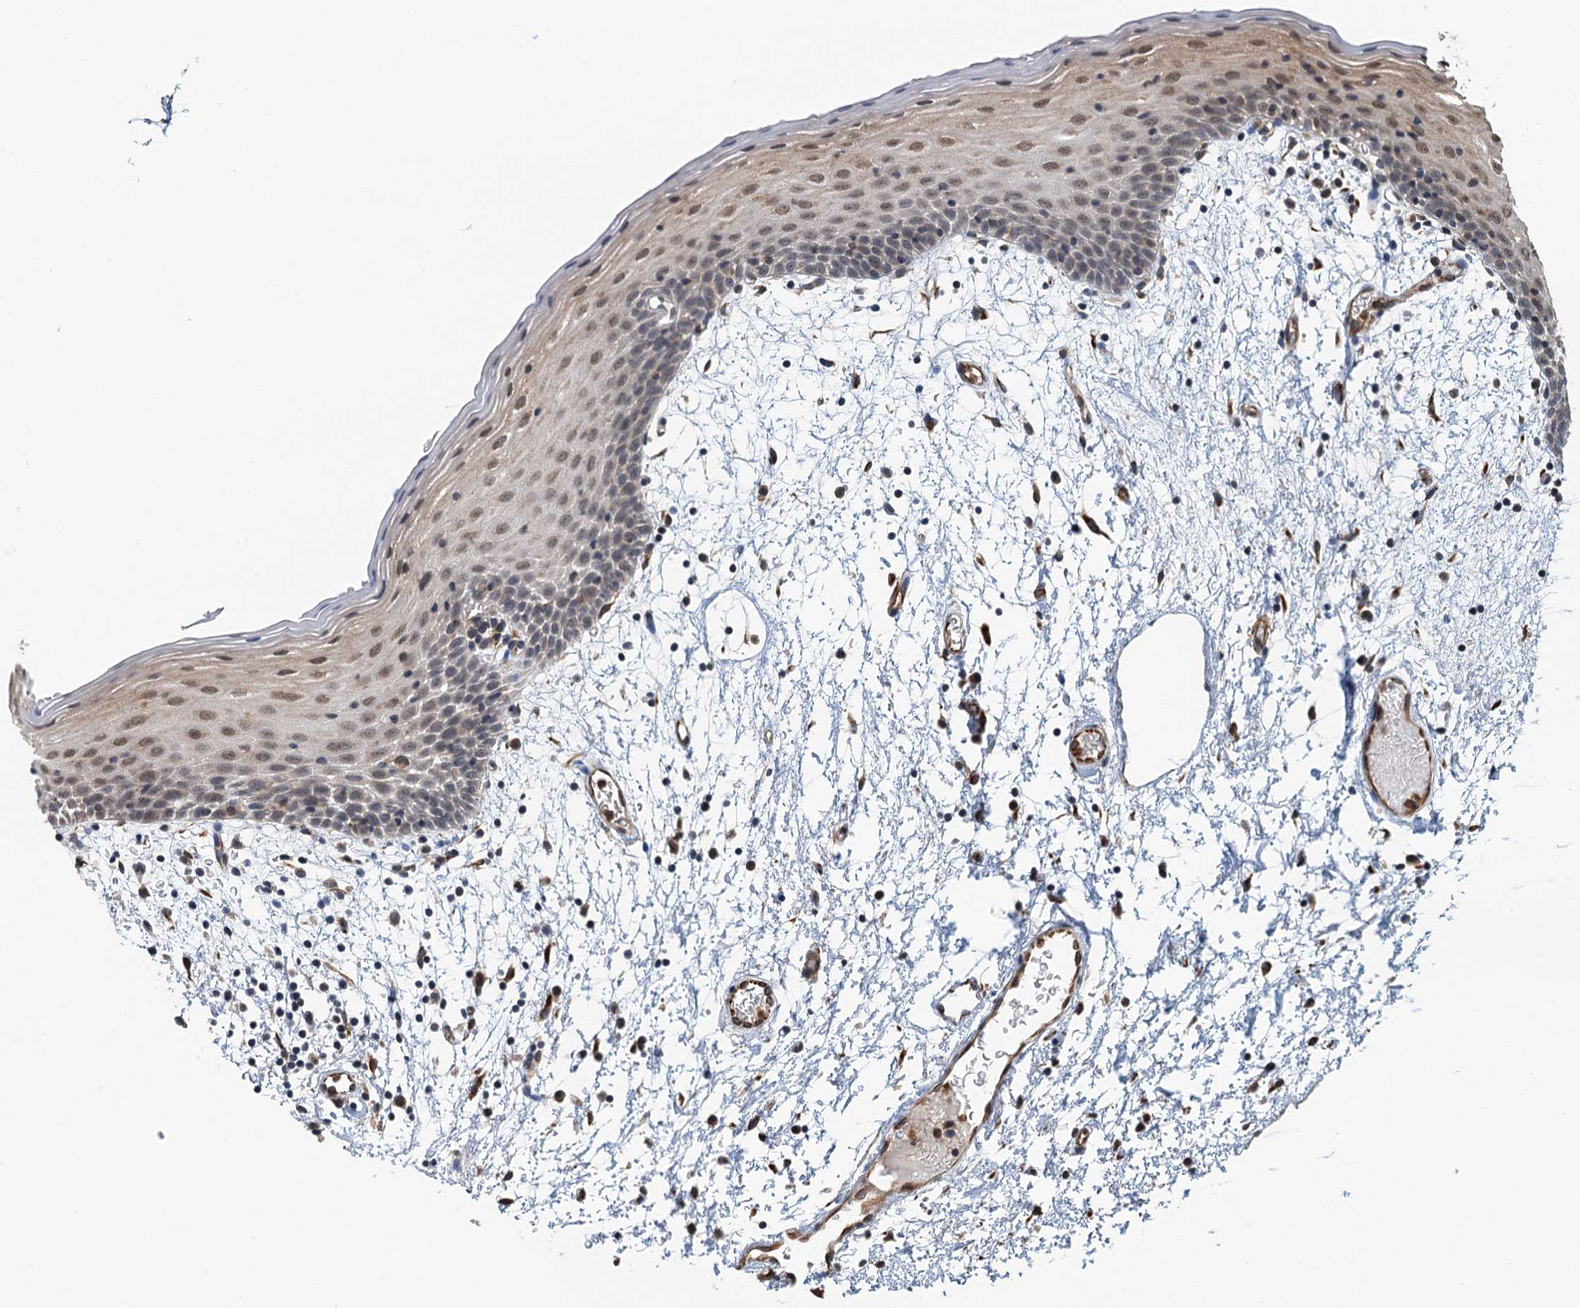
{"staining": {"intensity": "weak", "quantity": "<25%", "location": "cytoplasmic/membranous,nuclear"}, "tissue": "oral mucosa", "cell_type": "Squamous epithelial cells", "image_type": "normal", "snomed": [{"axis": "morphology", "description": "Normal tissue, NOS"}, {"axis": "topography", "description": "Skeletal muscle"}, {"axis": "topography", "description": "Oral tissue"}, {"axis": "topography", "description": "Salivary gland"}, {"axis": "topography", "description": "Peripheral nerve tissue"}], "caption": "Immunohistochemical staining of unremarkable oral mucosa reveals no significant positivity in squamous epithelial cells. (Immunohistochemistry (ihc), brightfield microscopy, high magnification).", "gene": "WHAMM", "patient": {"sex": "male", "age": 54}}